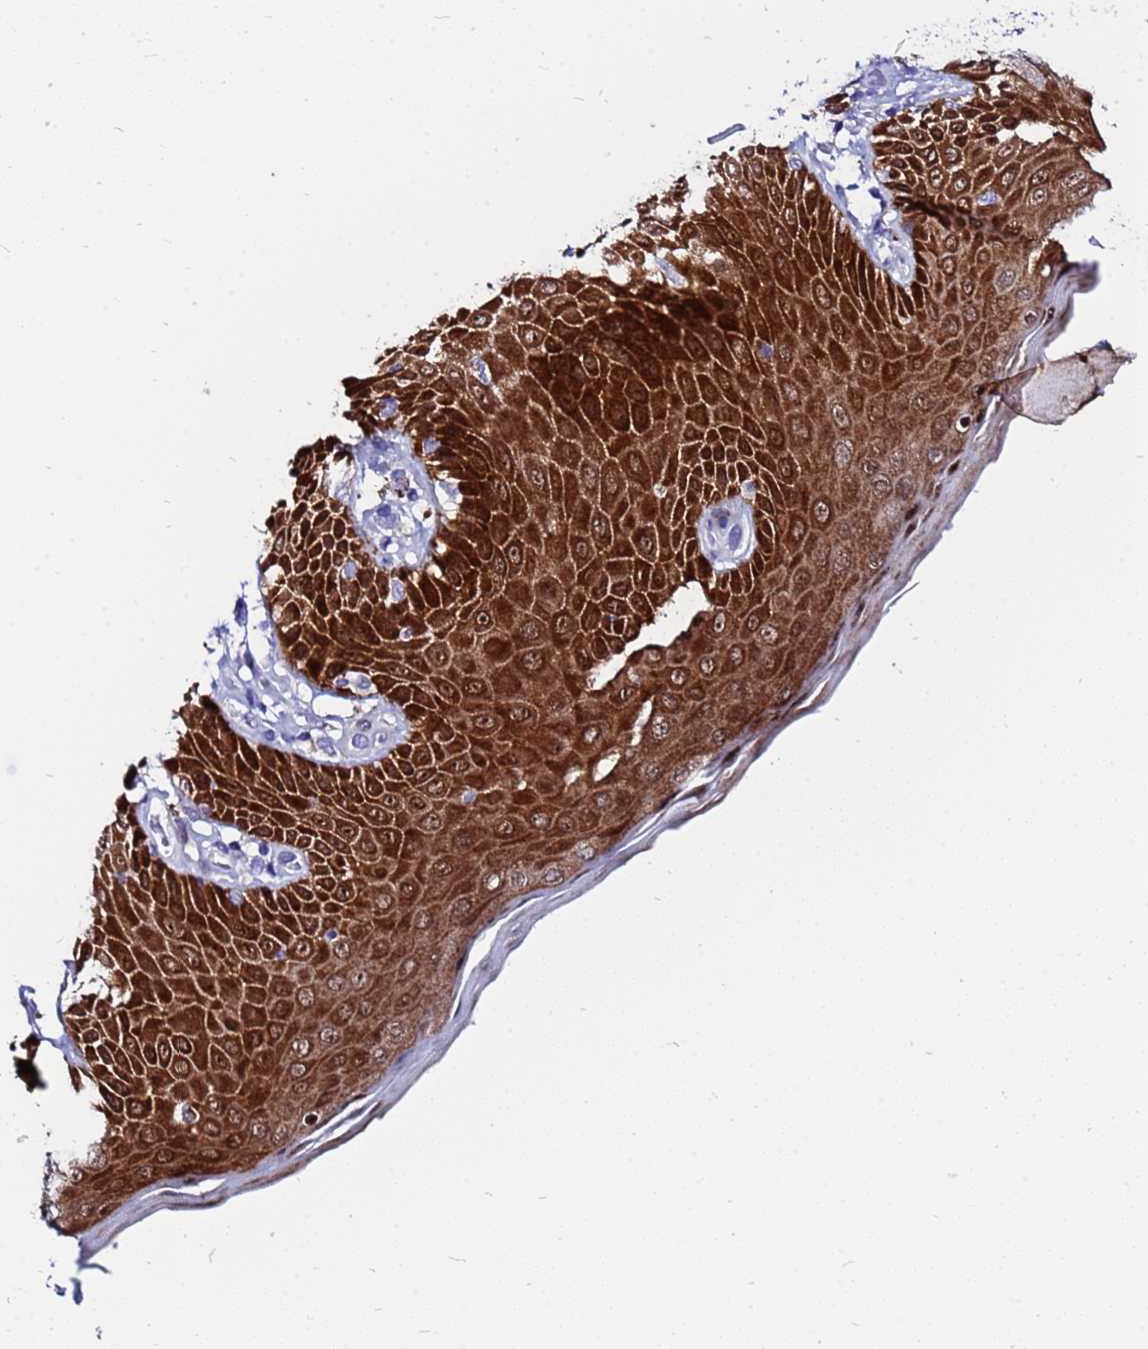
{"staining": {"intensity": "strong", "quantity": ">75%", "location": "cytoplasmic/membranous"}, "tissue": "skin", "cell_type": "Epidermal cells", "image_type": "normal", "snomed": [{"axis": "morphology", "description": "Normal tissue, NOS"}, {"axis": "topography", "description": "Anal"}], "caption": "Strong cytoplasmic/membranous staining is appreciated in about >75% of epidermal cells in normal skin. (DAB (3,3'-diaminobenzidine) IHC with brightfield microscopy, high magnification).", "gene": "PPP1R14C", "patient": {"sex": "female", "age": 89}}